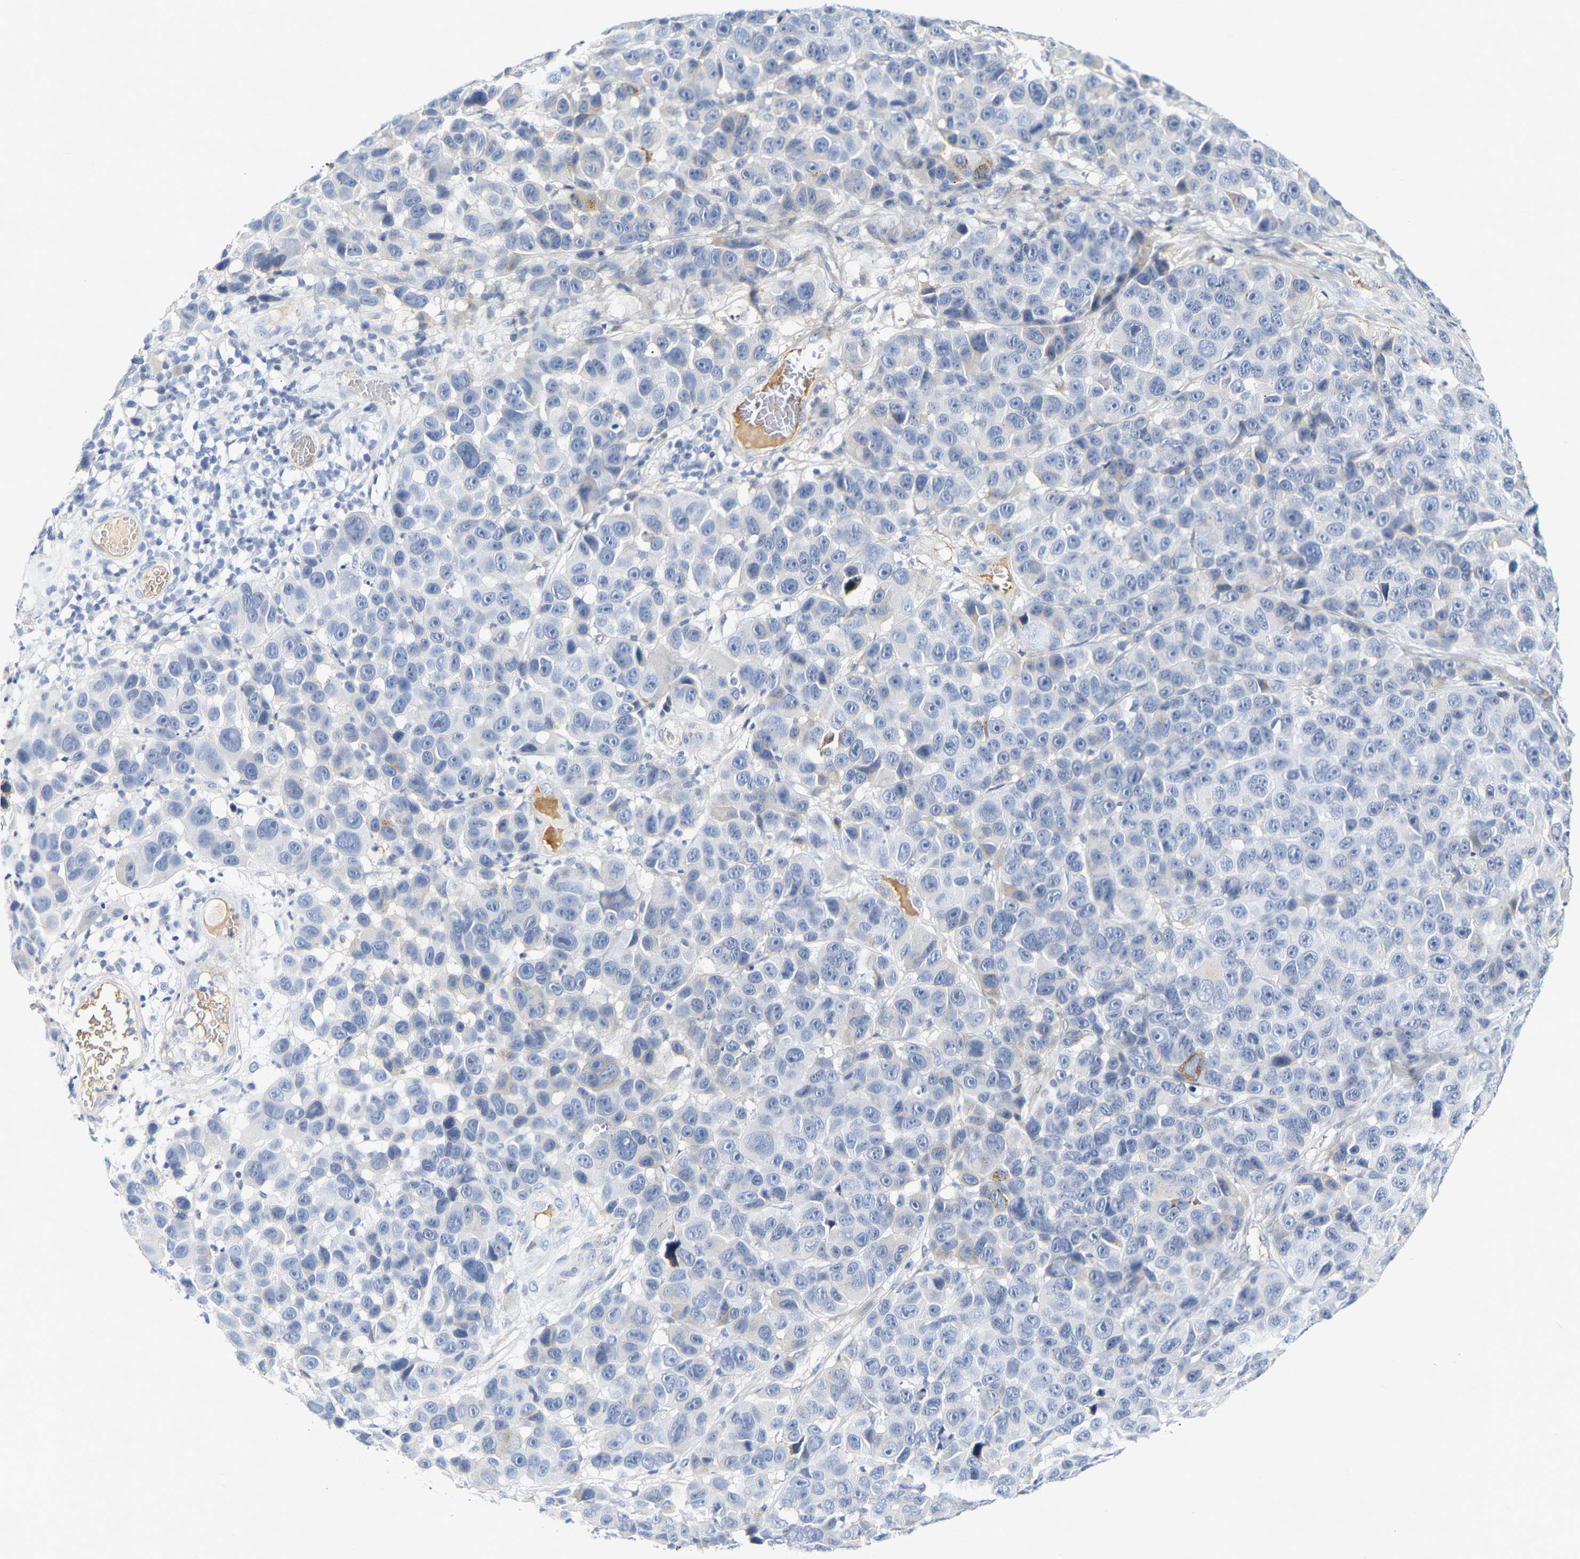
{"staining": {"intensity": "negative", "quantity": "none", "location": "none"}, "tissue": "melanoma", "cell_type": "Tumor cells", "image_type": "cancer", "snomed": [{"axis": "morphology", "description": "Malignant melanoma, NOS"}, {"axis": "topography", "description": "Skin"}], "caption": "Immunohistochemistry micrograph of human malignant melanoma stained for a protein (brown), which reveals no expression in tumor cells. (Brightfield microscopy of DAB (3,3'-diaminobenzidine) immunohistochemistry at high magnification).", "gene": "GNAS", "patient": {"sex": "male", "age": 53}}